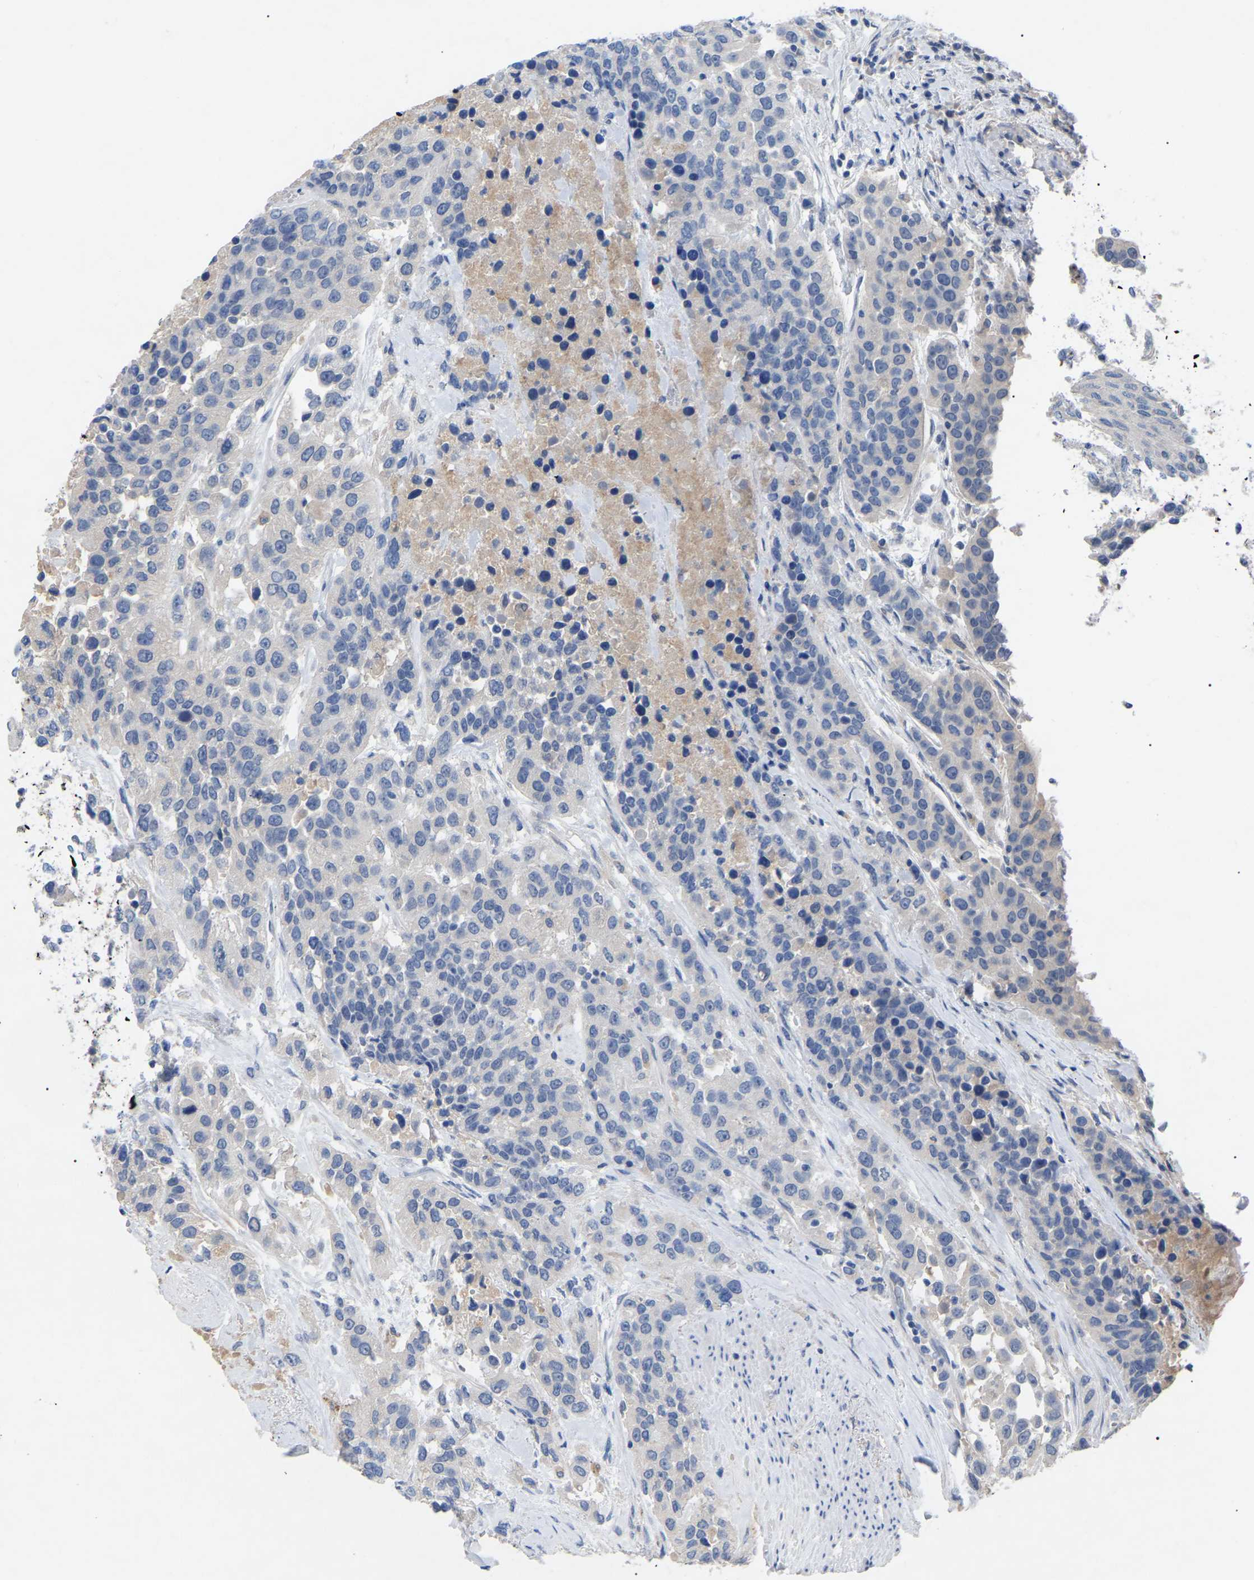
{"staining": {"intensity": "negative", "quantity": "none", "location": "none"}, "tissue": "urothelial cancer", "cell_type": "Tumor cells", "image_type": "cancer", "snomed": [{"axis": "morphology", "description": "Urothelial carcinoma, High grade"}, {"axis": "topography", "description": "Urinary bladder"}], "caption": "High-grade urothelial carcinoma was stained to show a protein in brown. There is no significant staining in tumor cells.", "gene": "SMPD2", "patient": {"sex": "female", "age": 80}}